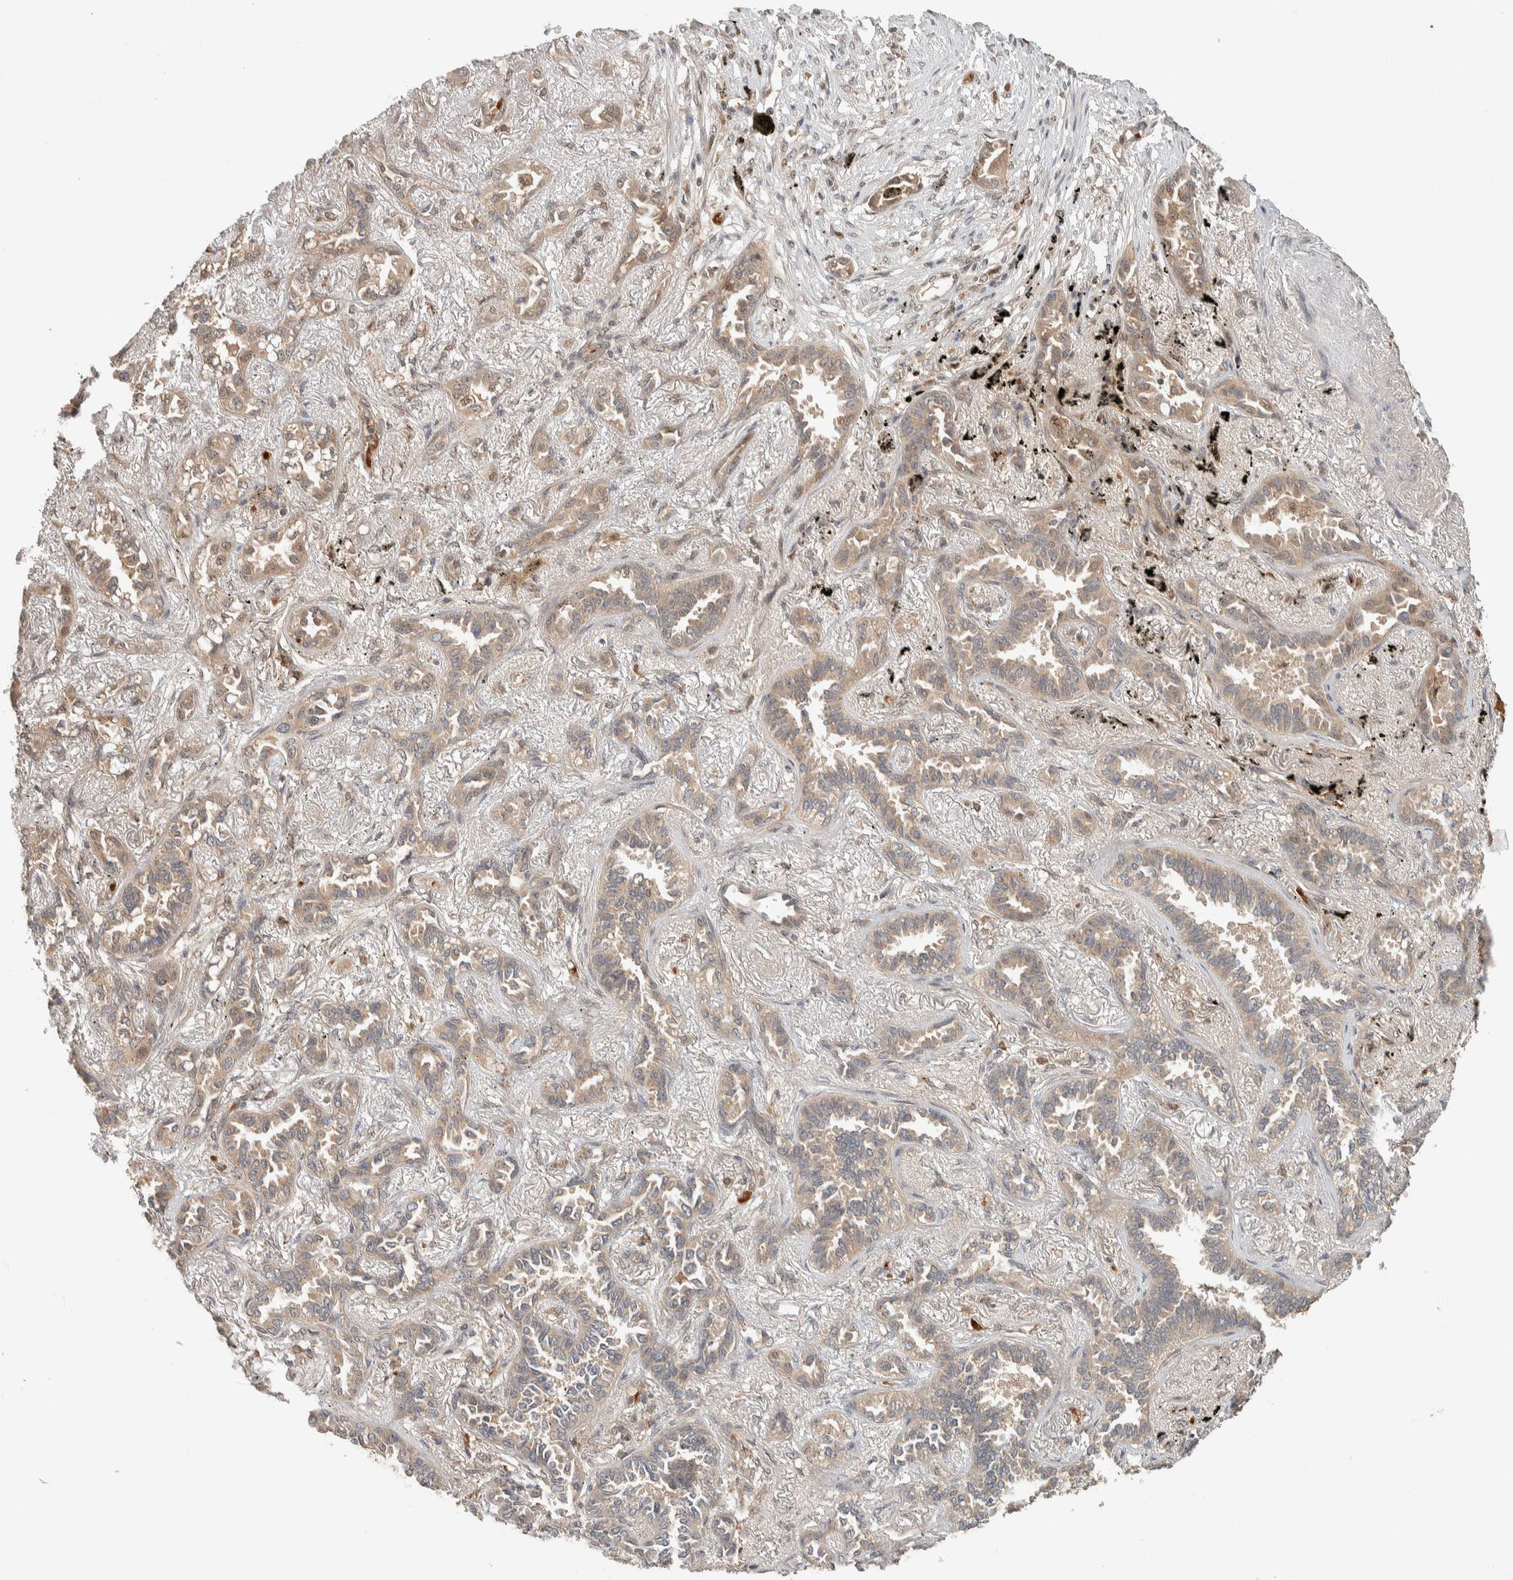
{"staining": {"intensity": "weak", "quantity": ">75%", "location": "cytoplasmic/membranous"}, "tissue": "lung cancer", "cell_type": "Tumor cells", "image_type": "cancer", "snomed": [{"axis": "morphology", "description": "Adenocarcinoma, NOS"}, {"axis": "topography", "description": "Lung"}], "caption": "Immunohistochemistry of lung cancer demonstrates low levels of weak cytoplasmic/membranous positivity in approximately >75% of tumor cells. Immunohistochemistry stains the protein in brown and the nuclei are stained blue.", "gene": "ZBTB2", "patient": {"sex": "male", "age": 59}}